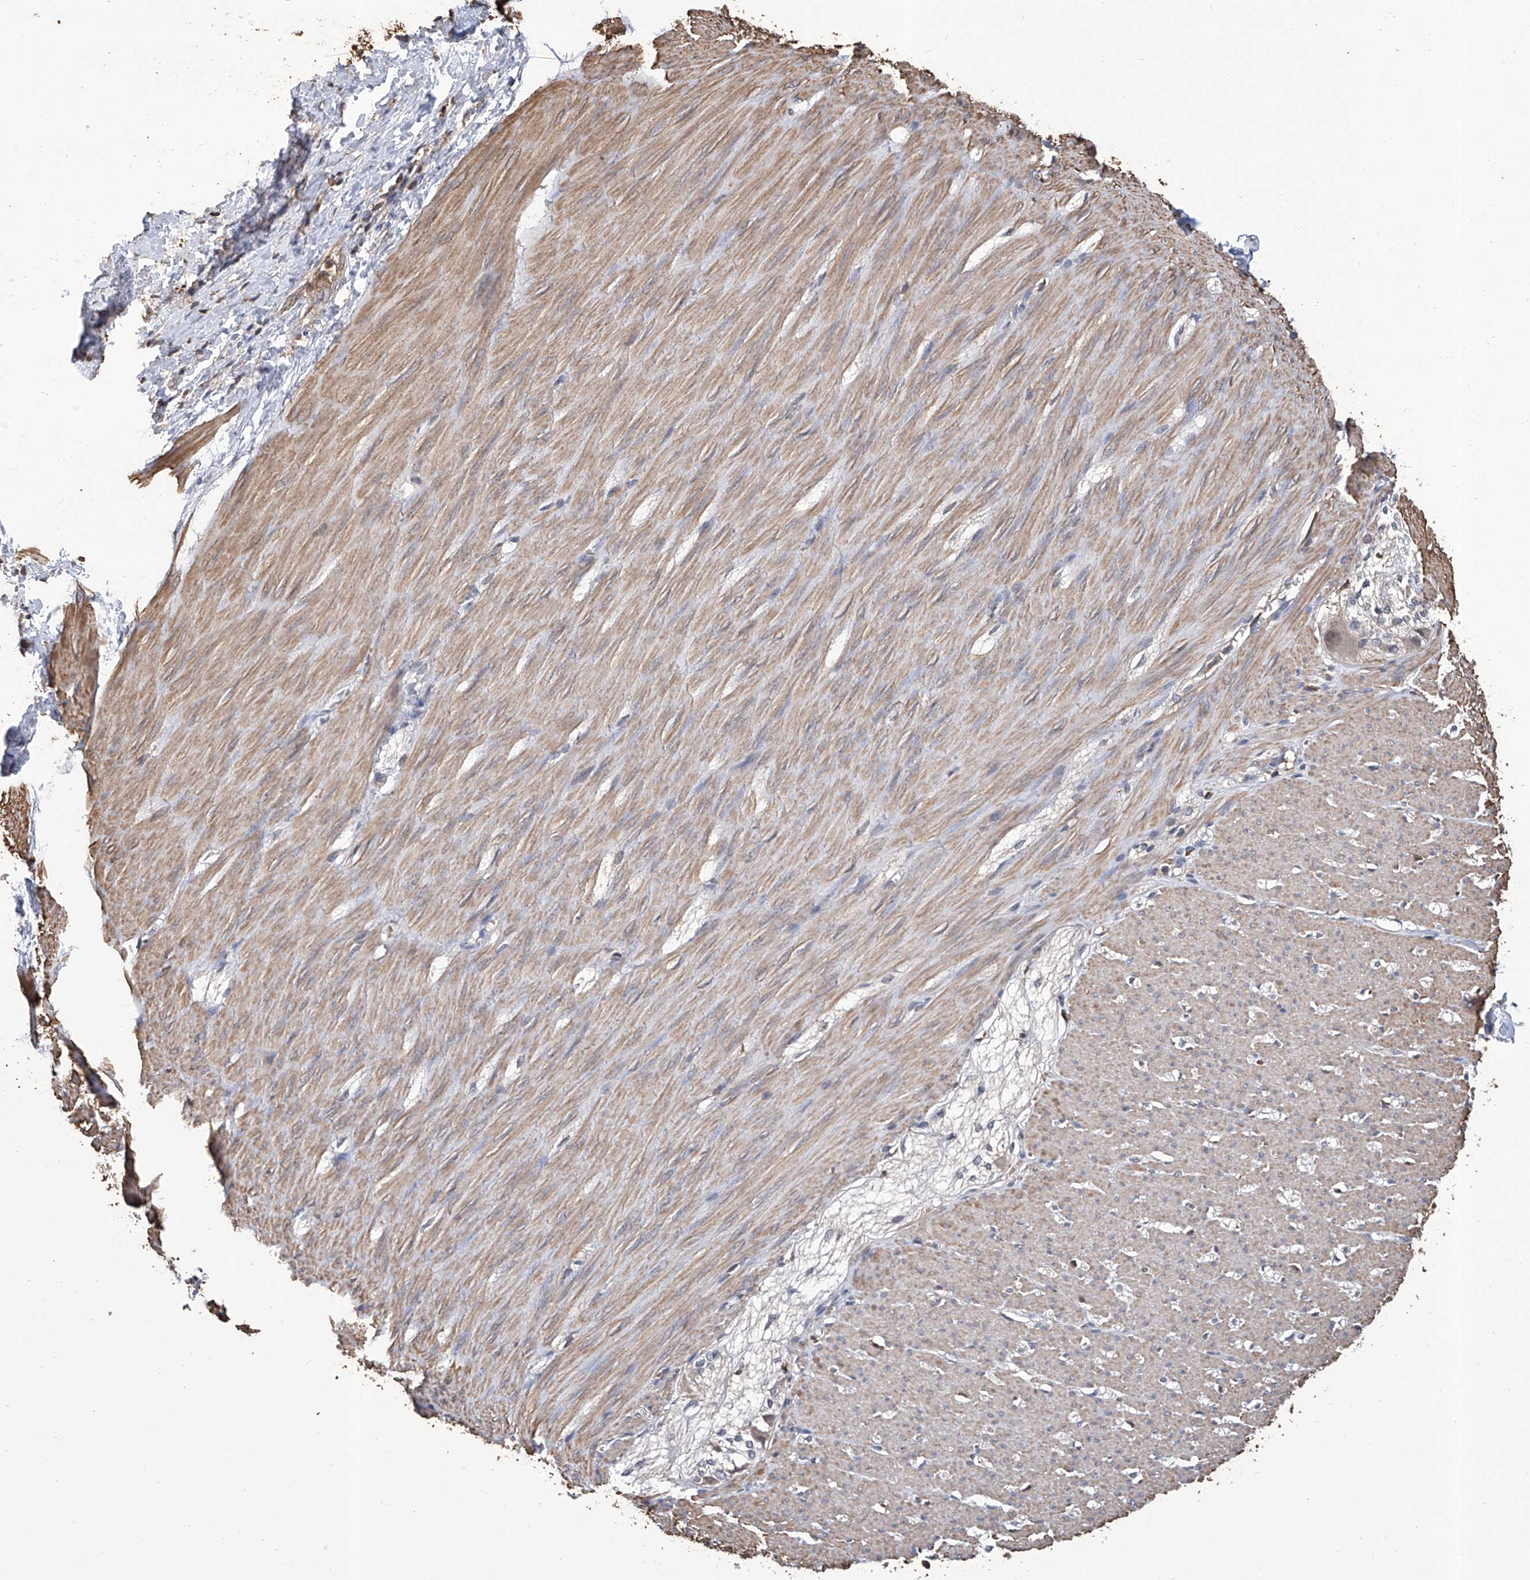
{"staining": {"intensity": "moderate", "quantity": ">75%", "location": "cytoplasmic/membranous"}, "tissue": "smooth muscle", "cell_type": "Smooth muscle cells", "image_type": "normal", "snomed": [{"axis": "morphology", "description": "Normal tissue, NOS"}, {"axis": "morphology", "description": "Adenocarcinoma, NOS"}, {"axis": "topography", "description": "Colon"}, {"axis": "topography", "description": "Peripheral nerve tissue"}], "caption": "Protein analysis of benign smooth muscle exhibits moderate cytoplasmic/membranous positivity in approximately >75% of smooth muscle cells. (DAB (3,3'-diaminobenzidine) IHC, brown staining for protein, blue staining for nuclei).", "gene": "GPT", "patient": {"sex": "male", "age": 14}}